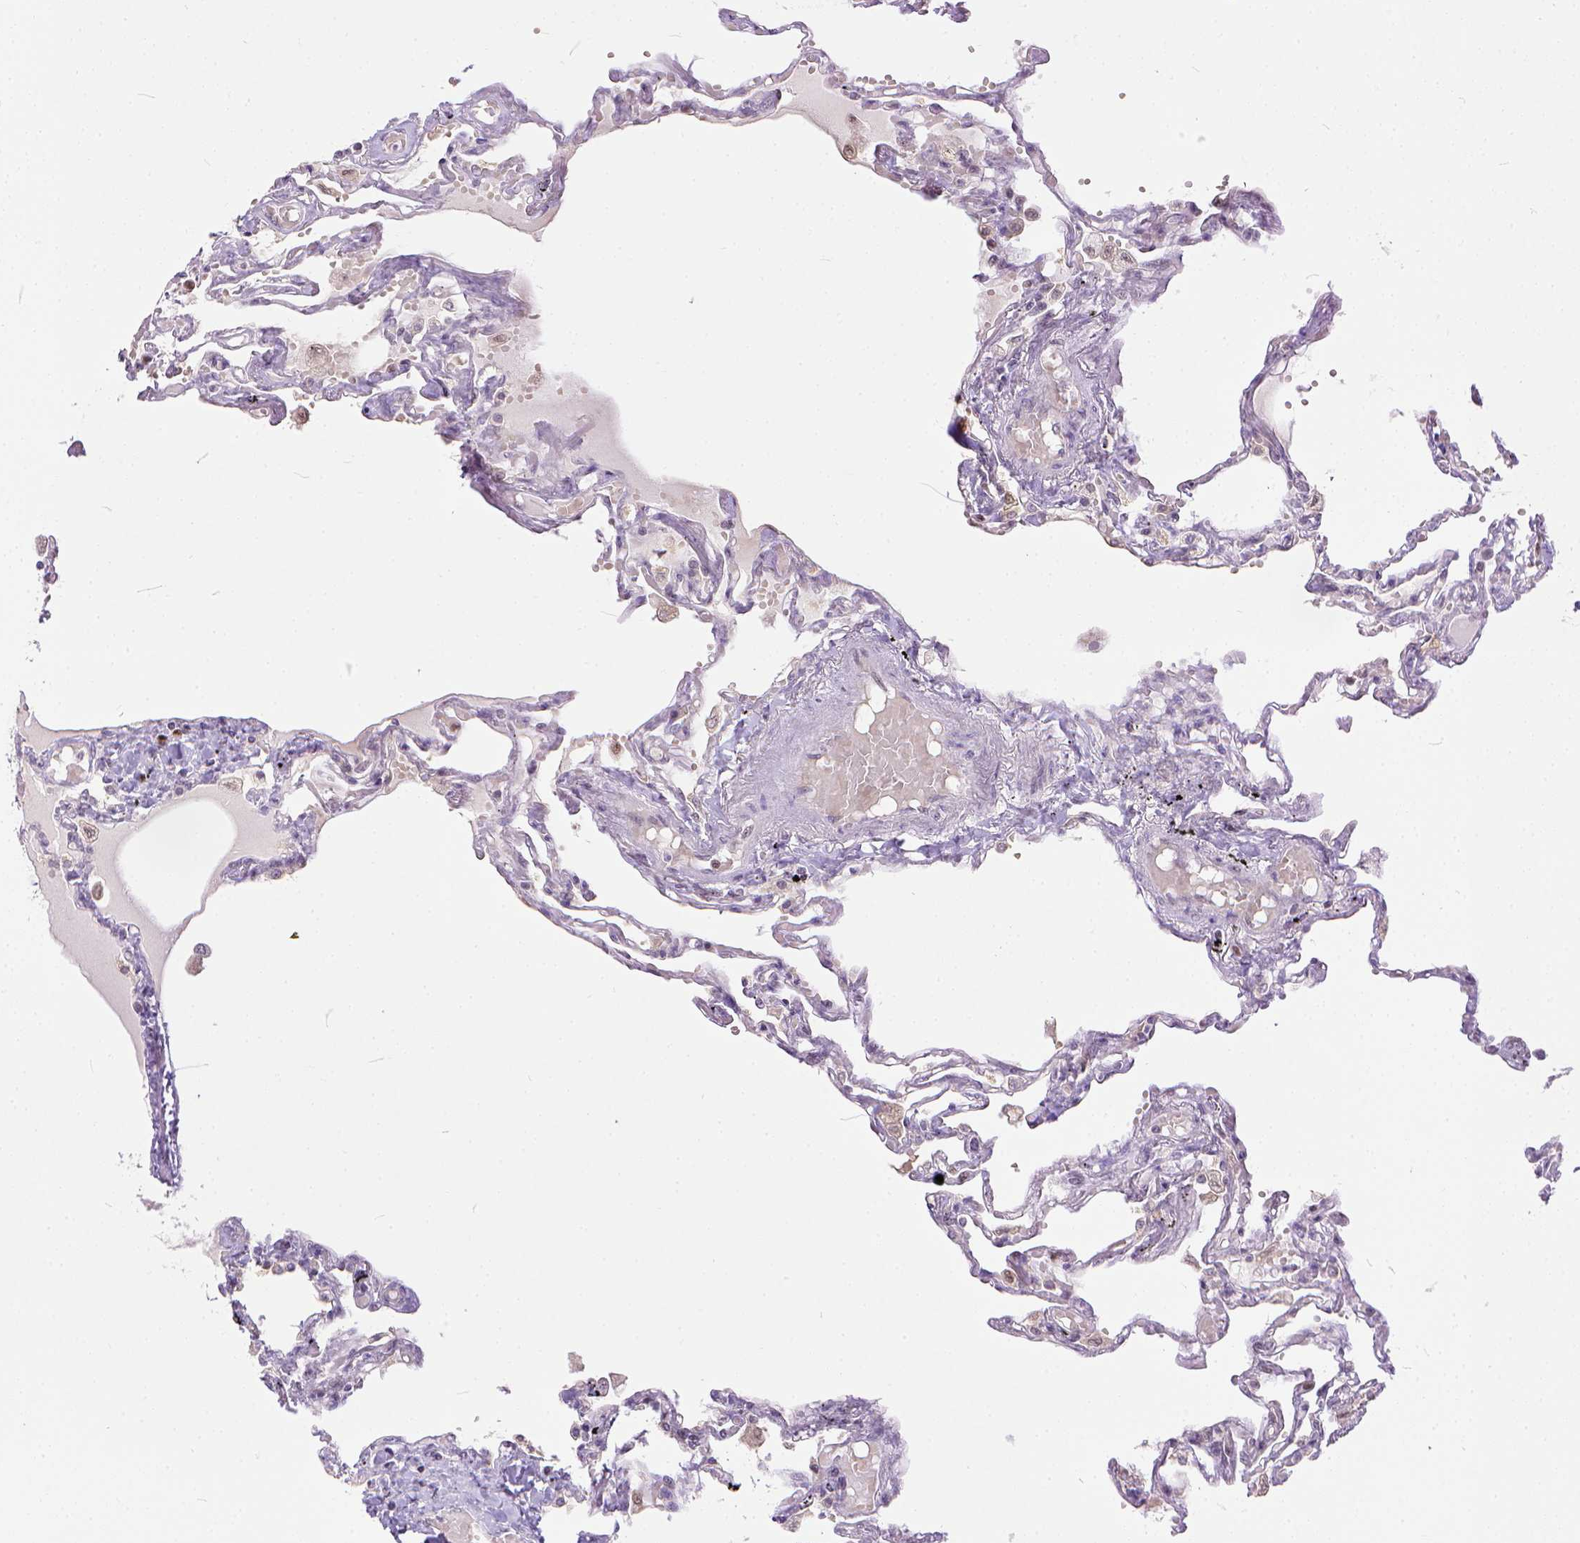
{"staining": {"intensity": "negative", "quantity": "none", "location": "none"}, "tissue": "lung", "cell_type": "Alveolar cells", "image_type": "normal", "snomed": [{"axis": "morphology", "description": "Normal tissue, NOS"}, {"axis": "morphology", "description": "Adenocarcinoma, NOS"}, {"axis": "topography", "description": "Cartilage tissue"}, {"axis": "topography", "description": "Lung"}], "caption": "Image shows no protein positivity in alveolar cells of benign lung. (Brightfield microscopy of DAB immunohistochemistry at high magnification).", "gene": "ERCC1", "patient": {"sex": "female", "age": 67}}